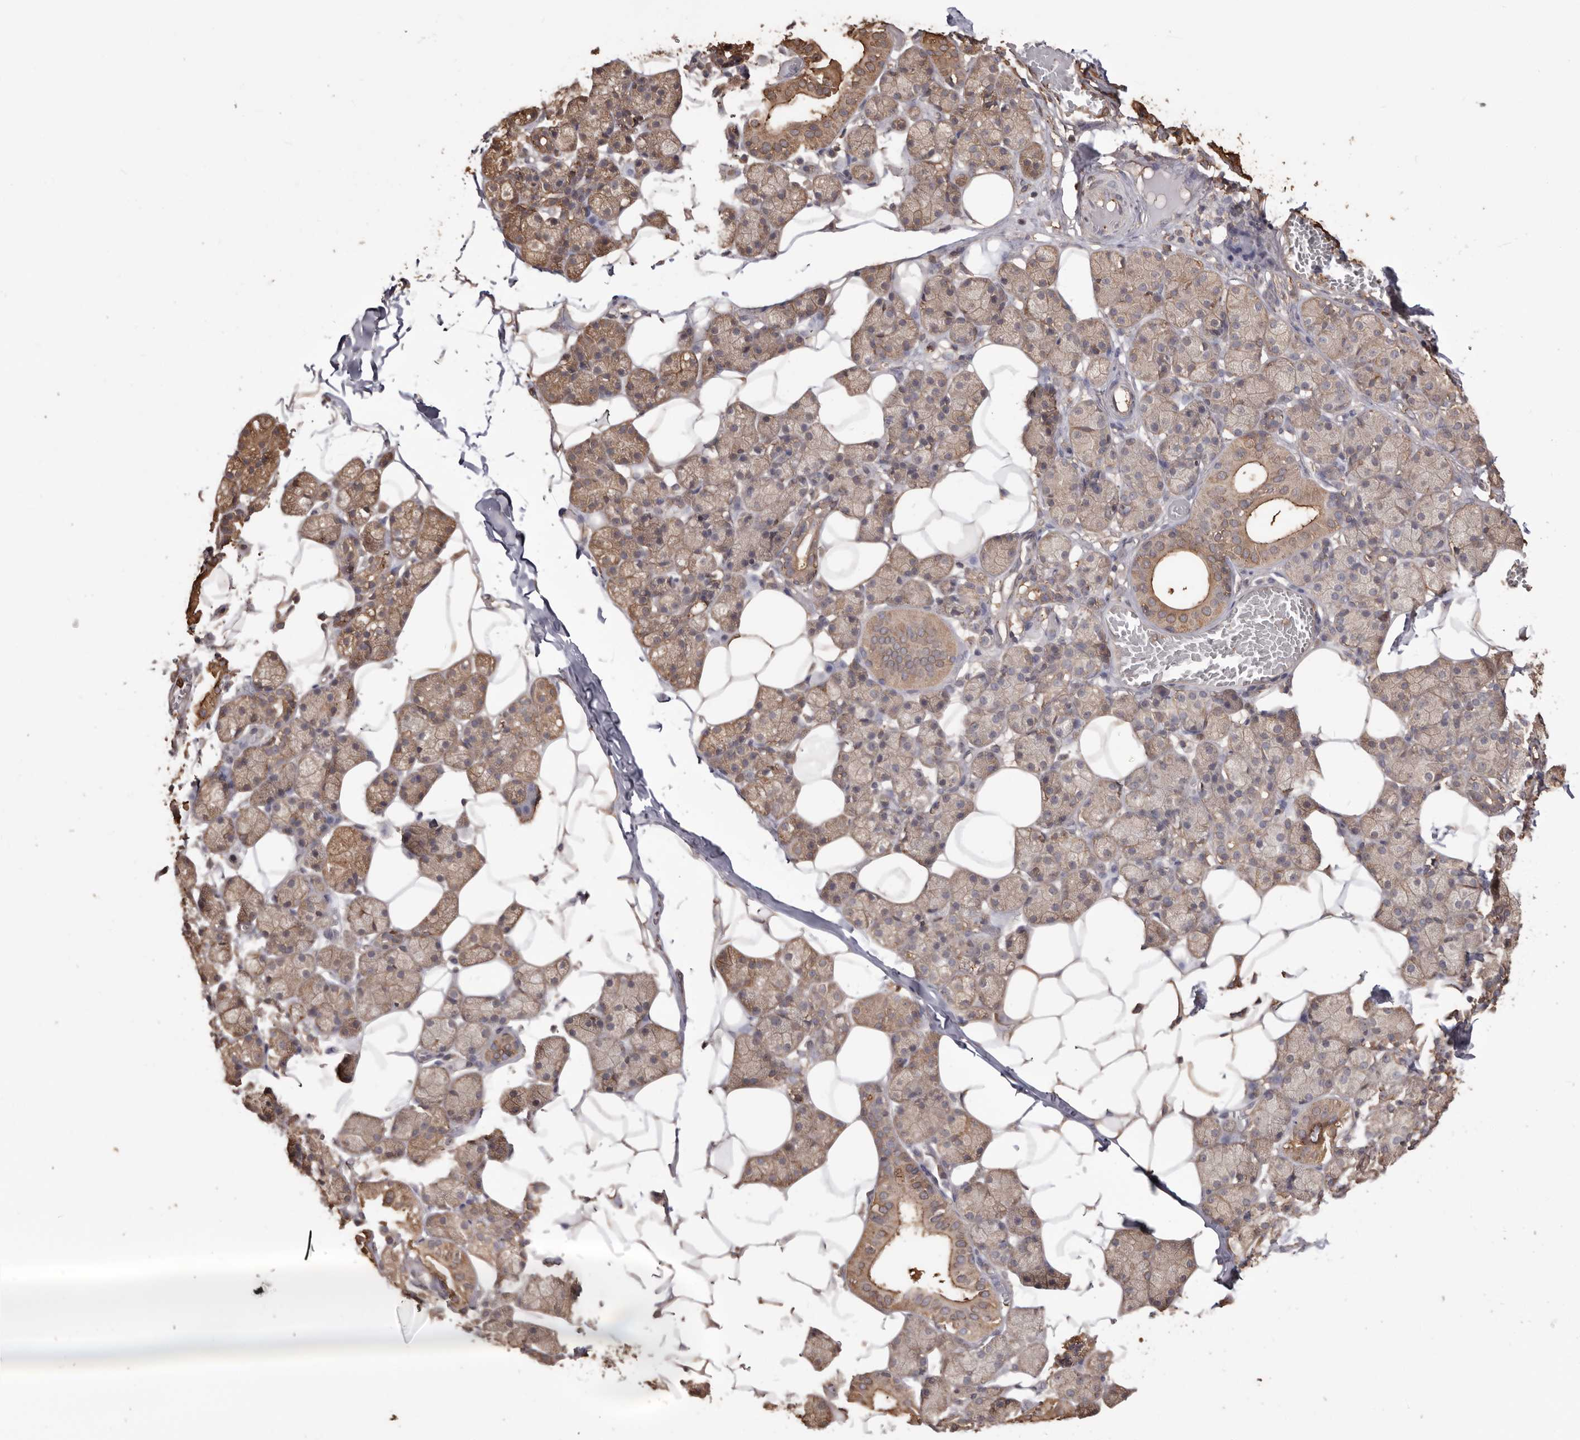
{"staining": {"intensity": "moderate", "quantity": ">75%", "location": "cytoplasmic/membranous"}, "tissue": "salivary gland", "cell_type": "Glandular cells", "image_type": "normal", "snomed": [{"axis": "morphology", "description": "Normal tissue, NOS"}, {"axis": "topography", "description": "Salivary gland"}], "caption": "Protein expression analysis of benign salivary gland shows moderate cytoplasmic/membranous staining in approximately >75% of glandular cells.", "gene": "PKM", "patient": {"sex": "female", "age": 33}}